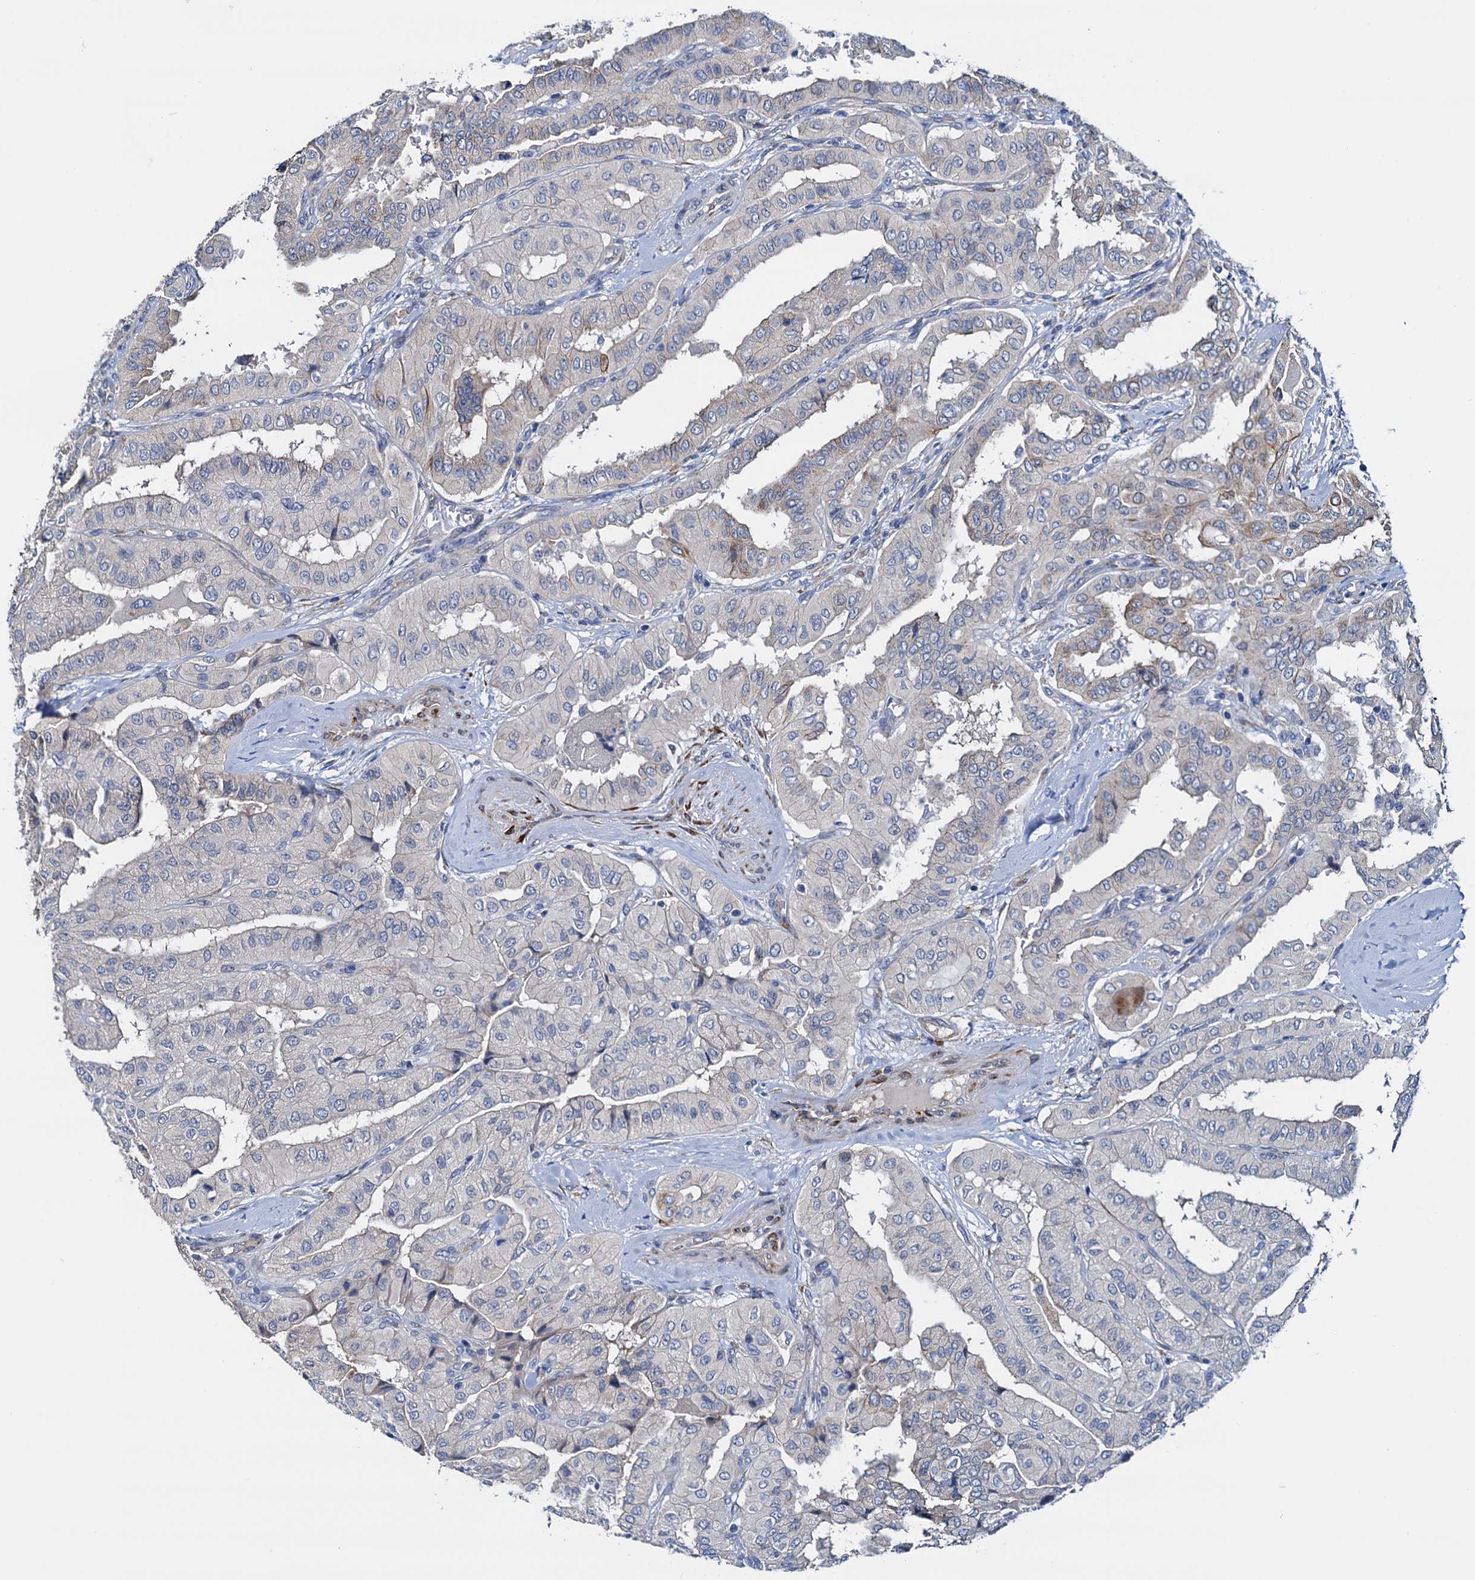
{"staining": {"intensity": "negative", "quantity": "none", "location": "none"}, "tissue": "thyroid cancer", "cell_type": "Tumor cells", "image_type": "cancer", "snomed": [{"axis": "morphology", "description": "Papillary adenocarcinoma, NOS"}, {"axis": "topography", "description": "Thyroid gland"}], "caption": "Immunohistochemistry (IHC) photomicrograph of human thyroid cancer stained for a protein (brown), which demonstrates no staining in tumor cells. (DAB immunohistochemistry visualized using brightfield microscopy, high magnification).", "gene": "RASSF9", "patient": {"sex": "female", "age": 59}}